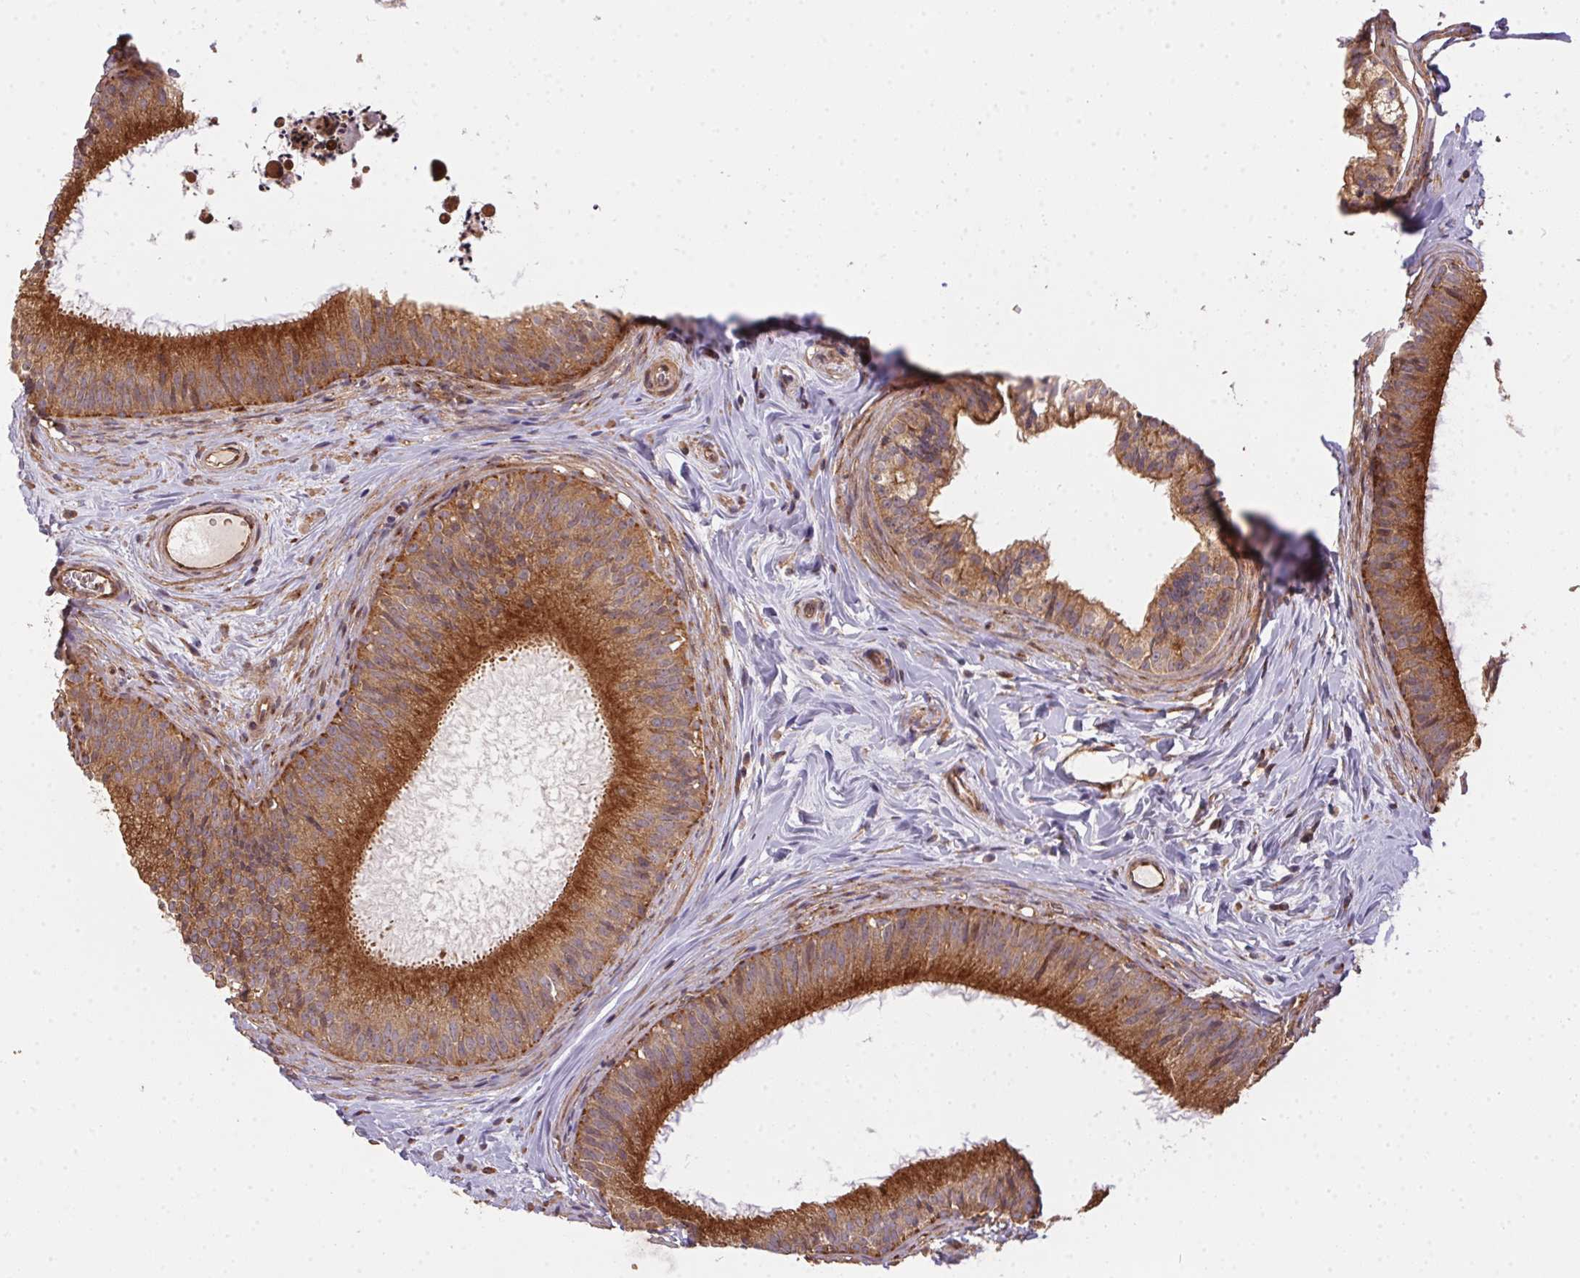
{"staining": {"intensity": "strong", "quantity": ">75%", "location": "cytoplasmic/membranous"}, "tissue": "epididymis", "cell_type": "Glandular cells", "image_type": "normal", "snomed": [{"axis": "morphology", "description": "Normal tissue, NOS"}, {"axis": "topography", "description": "Epididymis"}], "caption": "Immunohistochemical staining of unremarkable epididymis shows >75% levels of strong cytoplasmic/membranous protein expression in about >75% of glandular cells.", "gene": "USE1", "patient": {"sex": "male", "age": 24}}